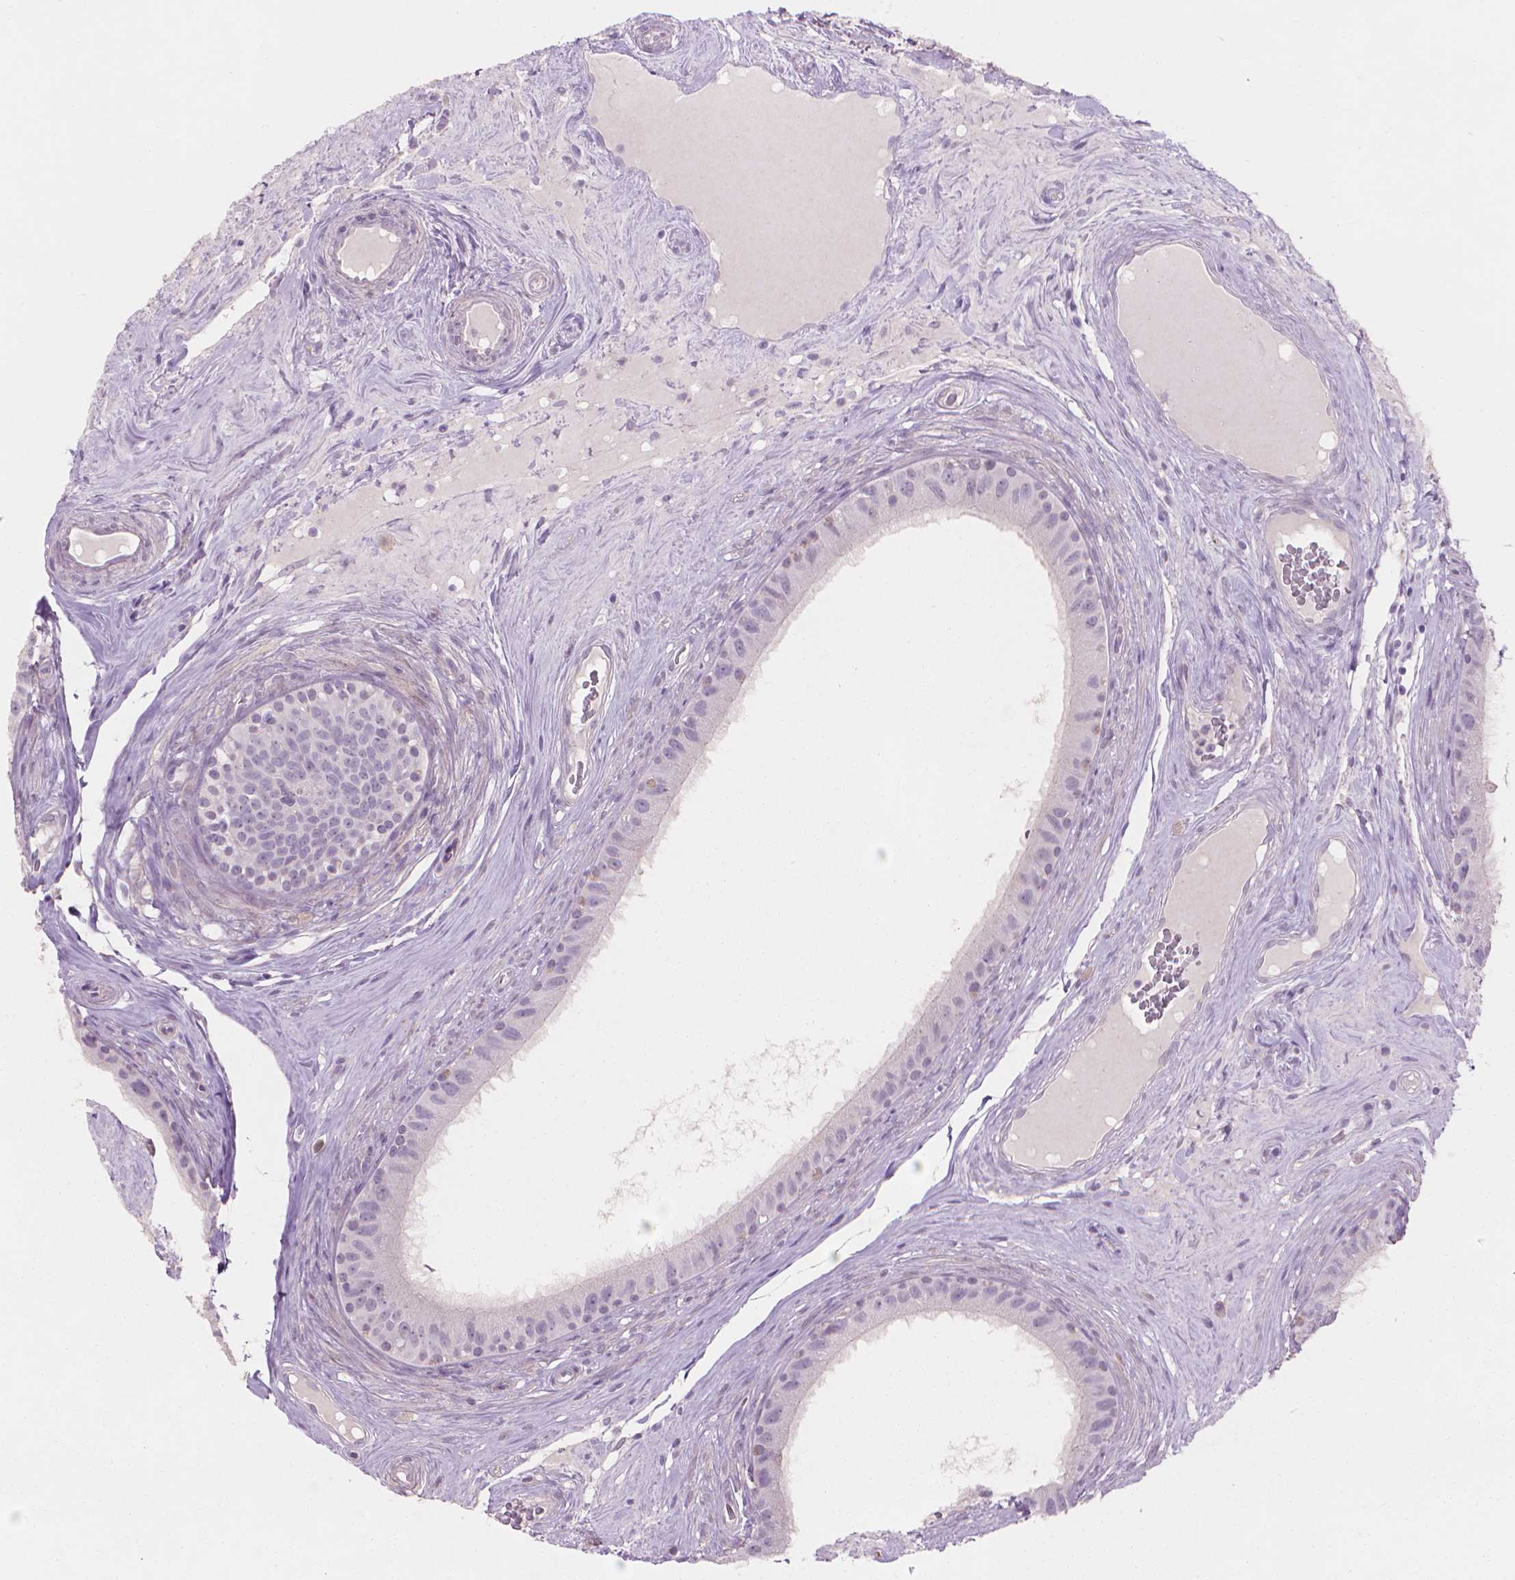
{"staining": {"intensity": "negative", "quantity": "none", "location": "none"}, "tissue": "epididymis", "cell_type": "Glandular cells", "image_type": "normal", "snomed": [{"axis": "morphology", "description": "Normal tissue, NOS"}, {"axis": "topography", "description": "Epididymis"}], "caption": "DAB immunohistochemical staining of unremarkable epididymis demonstrates no significant positivity in glandular cells. The staining is performed using DAB (3,3'-diaminobenzidine) brown chromogen with nuclei counter-stained in using hematoxylin.", "gene": "ENO2", "patient": {"sex": "male", "age": 59}}